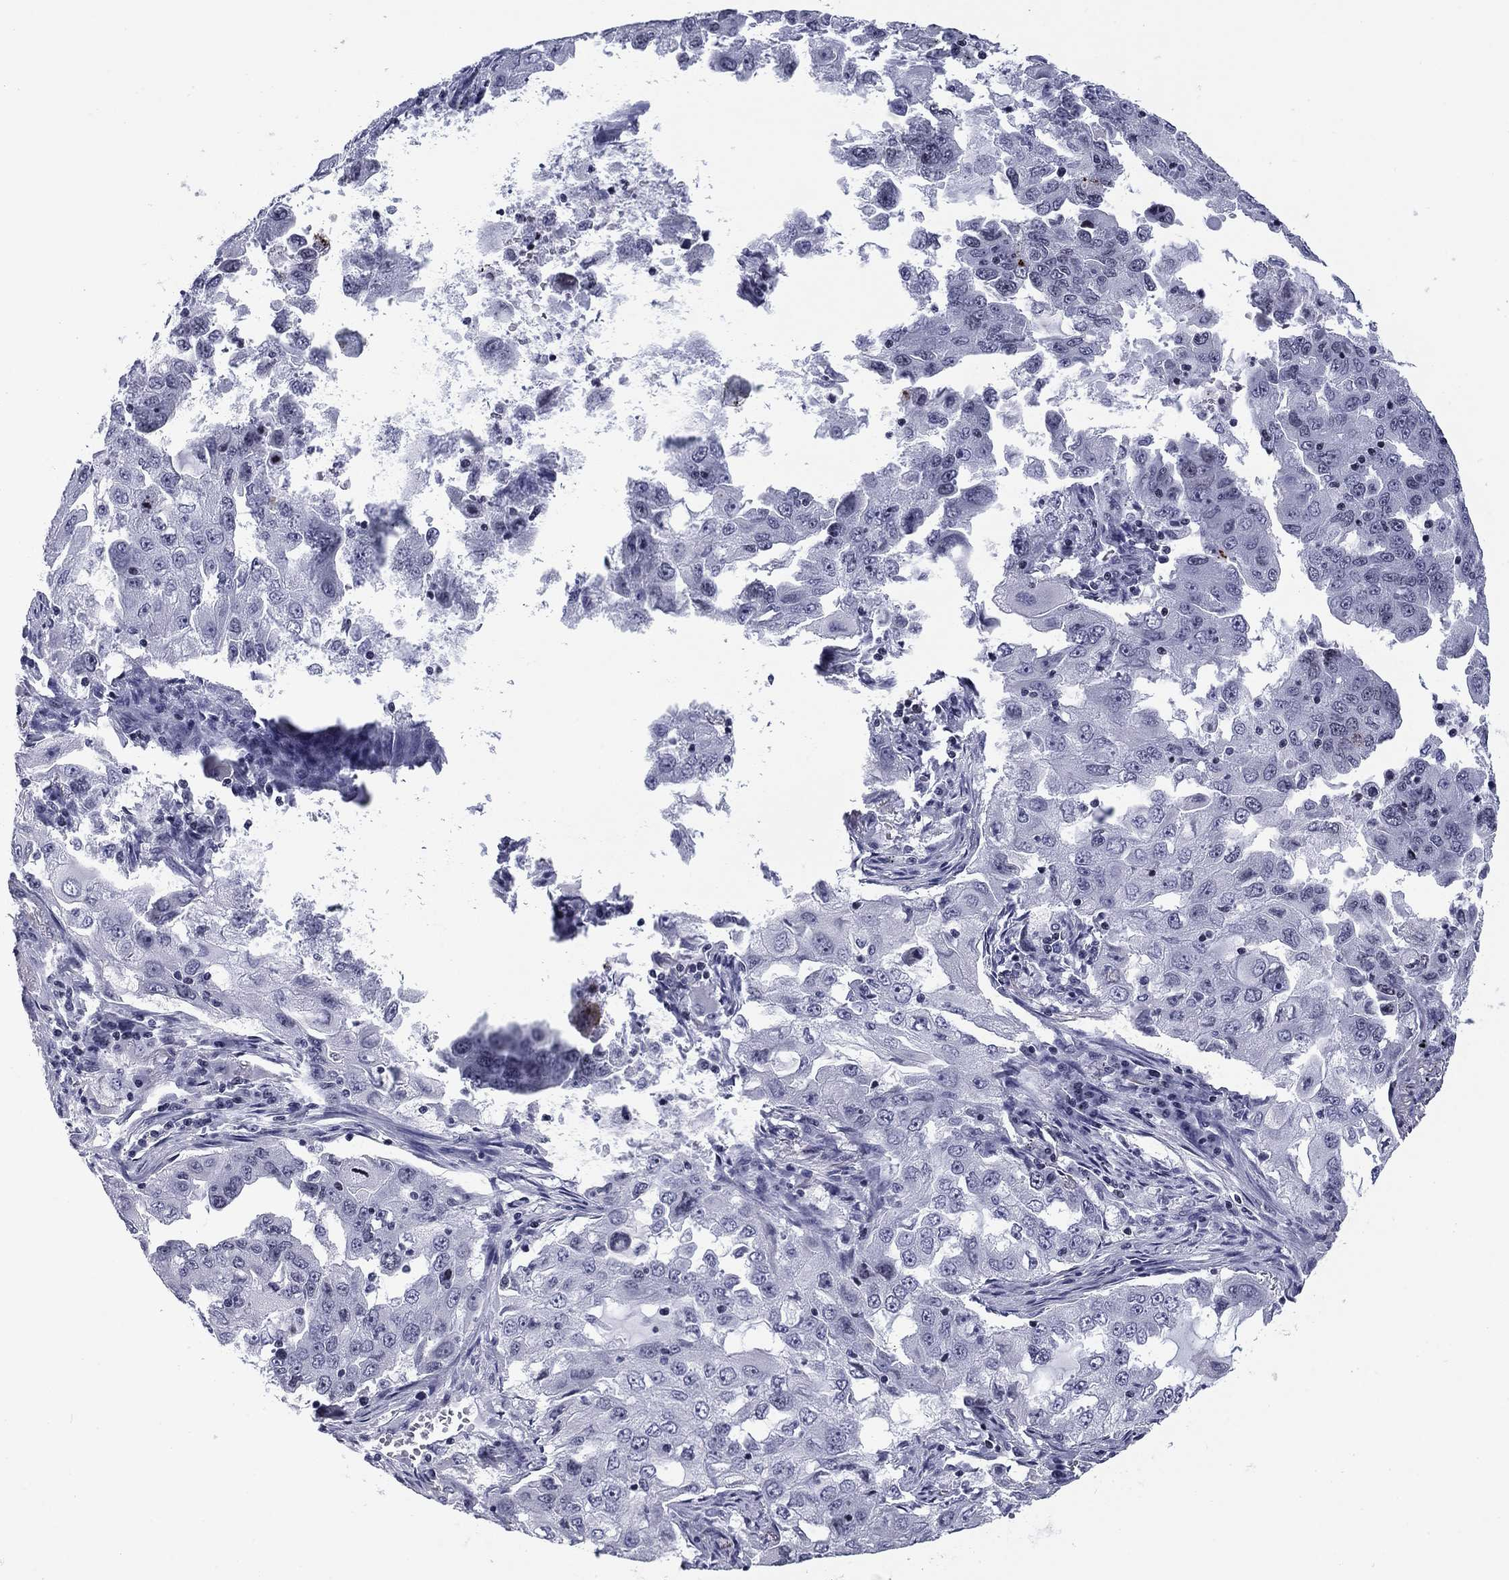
{"staining": {"intensity": "negative", "quantity": "none", "location": "none"}, "tissue": "lung cancer", "cell_type": "Tumor cells", "image_type": "cancer", "snomed": [{"axis": "morphology", "description": "Adenocarcinoma, NOS"}, {"axis": "topography", "description": "Lung"}], "caption": "Lung cancer was stained to show a protein in brown. There is no significant expression in tumor cells. Brightfield microscopy of immunohistochemistry stained with DAB (brown) and hematoxylin (blue), captured at high magnification.", "gene": "CCDC144A", "patient": {"sex": "female", "age": 61}}